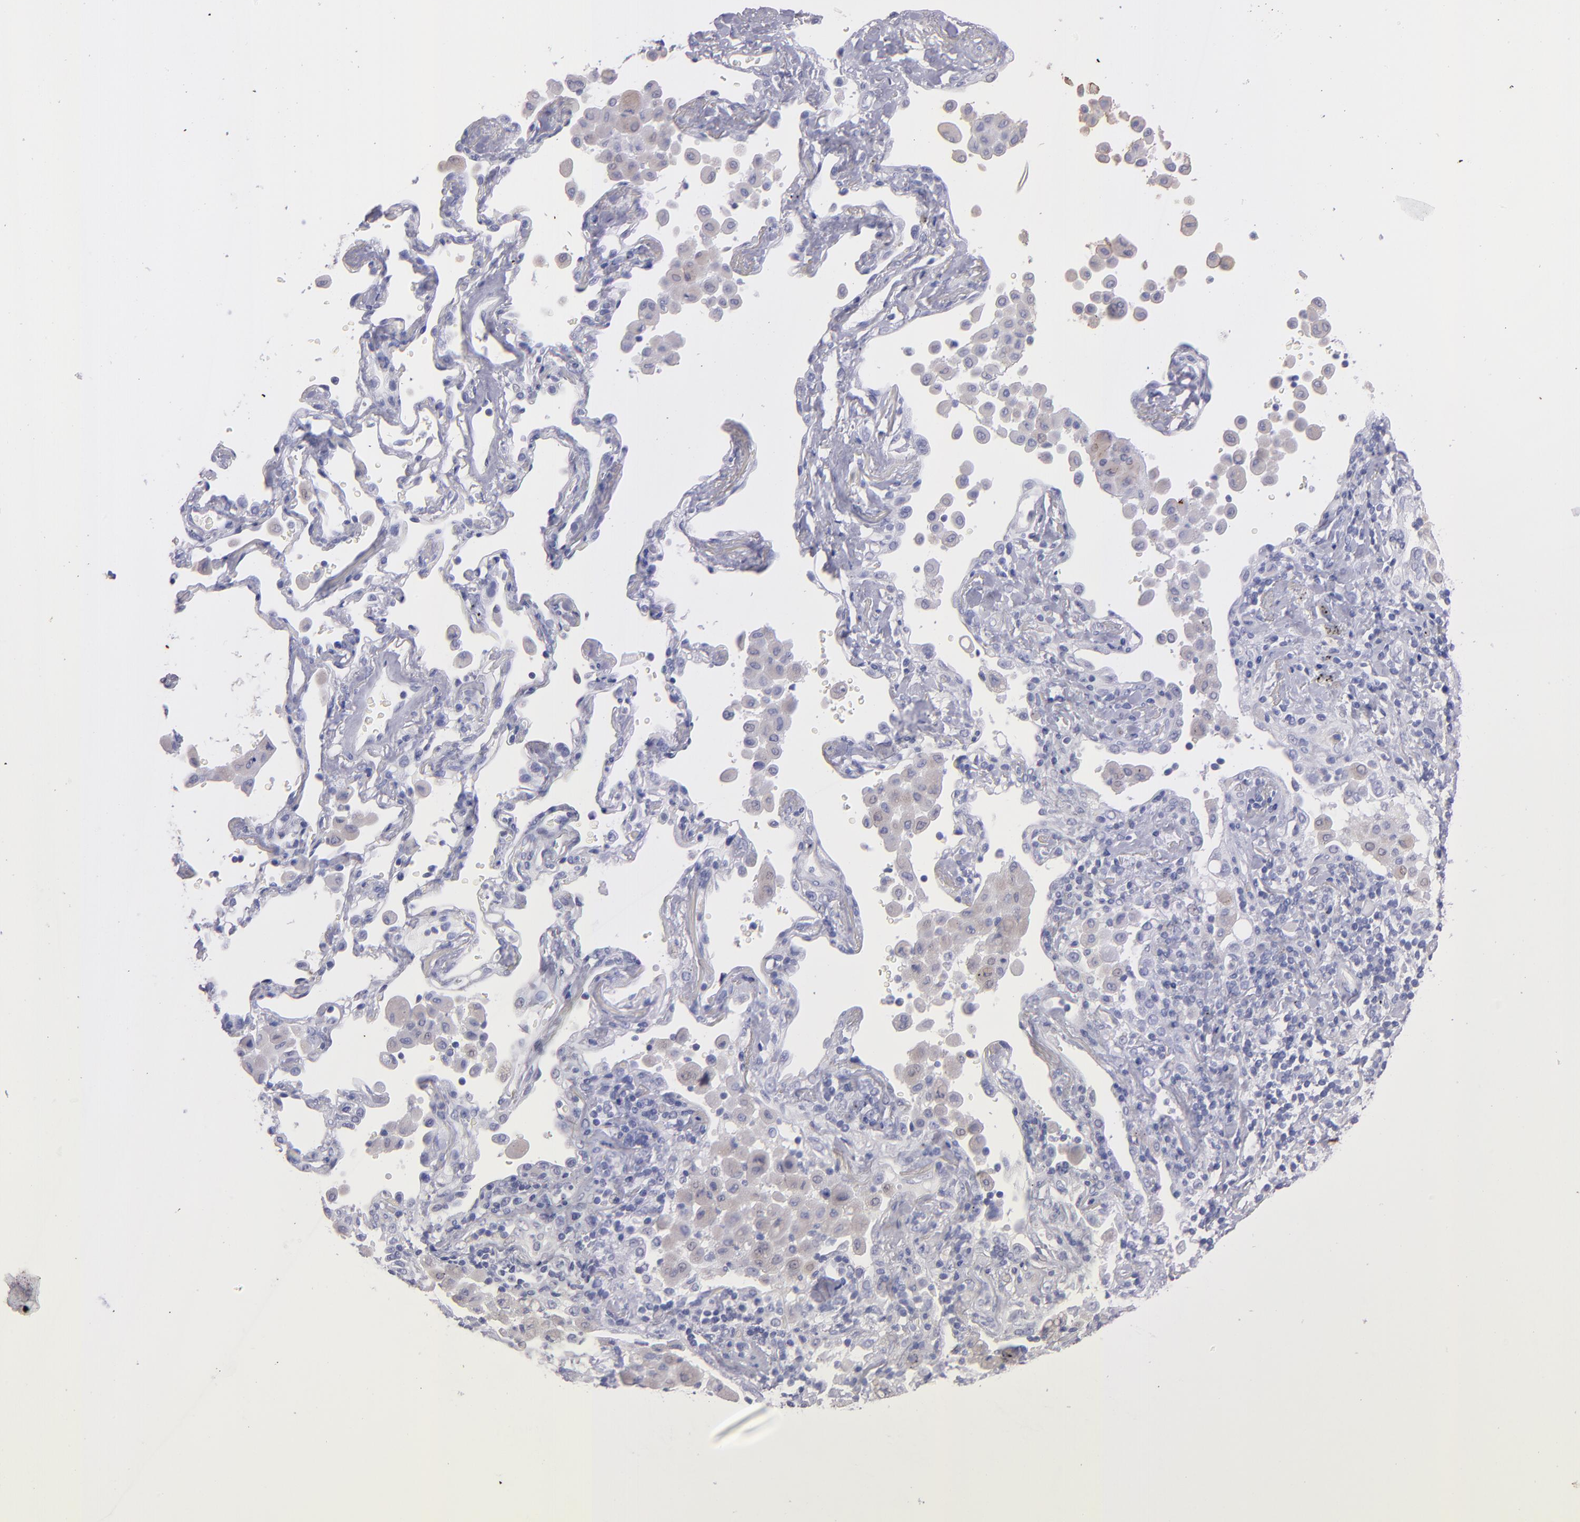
{"staining": {"intensity": "negative", "quantity": "none", "location": "none"}, "tissue": "lung cancer", "cell_type": "Tumor cells", "image_type": "cancer", "snomed": [{"axis": "morphology", "description": "Squamous cell carcinoma, NOS"}, {"axis": "topography", "description": "Lung"}], "caption": "Immunohistochemistry (IHC) histopathology image of lung cancer (squamous cell carcinoma) stained for a protein (brown), which demonstrates no staining in tumor cells. (Brightfield microscopy of DAB (3,3'-diaminobenzidine) immunohistochemistry (IHC) at high magnification).", "gene": "TG", "patient": {"sex": "female", "age": 67}}